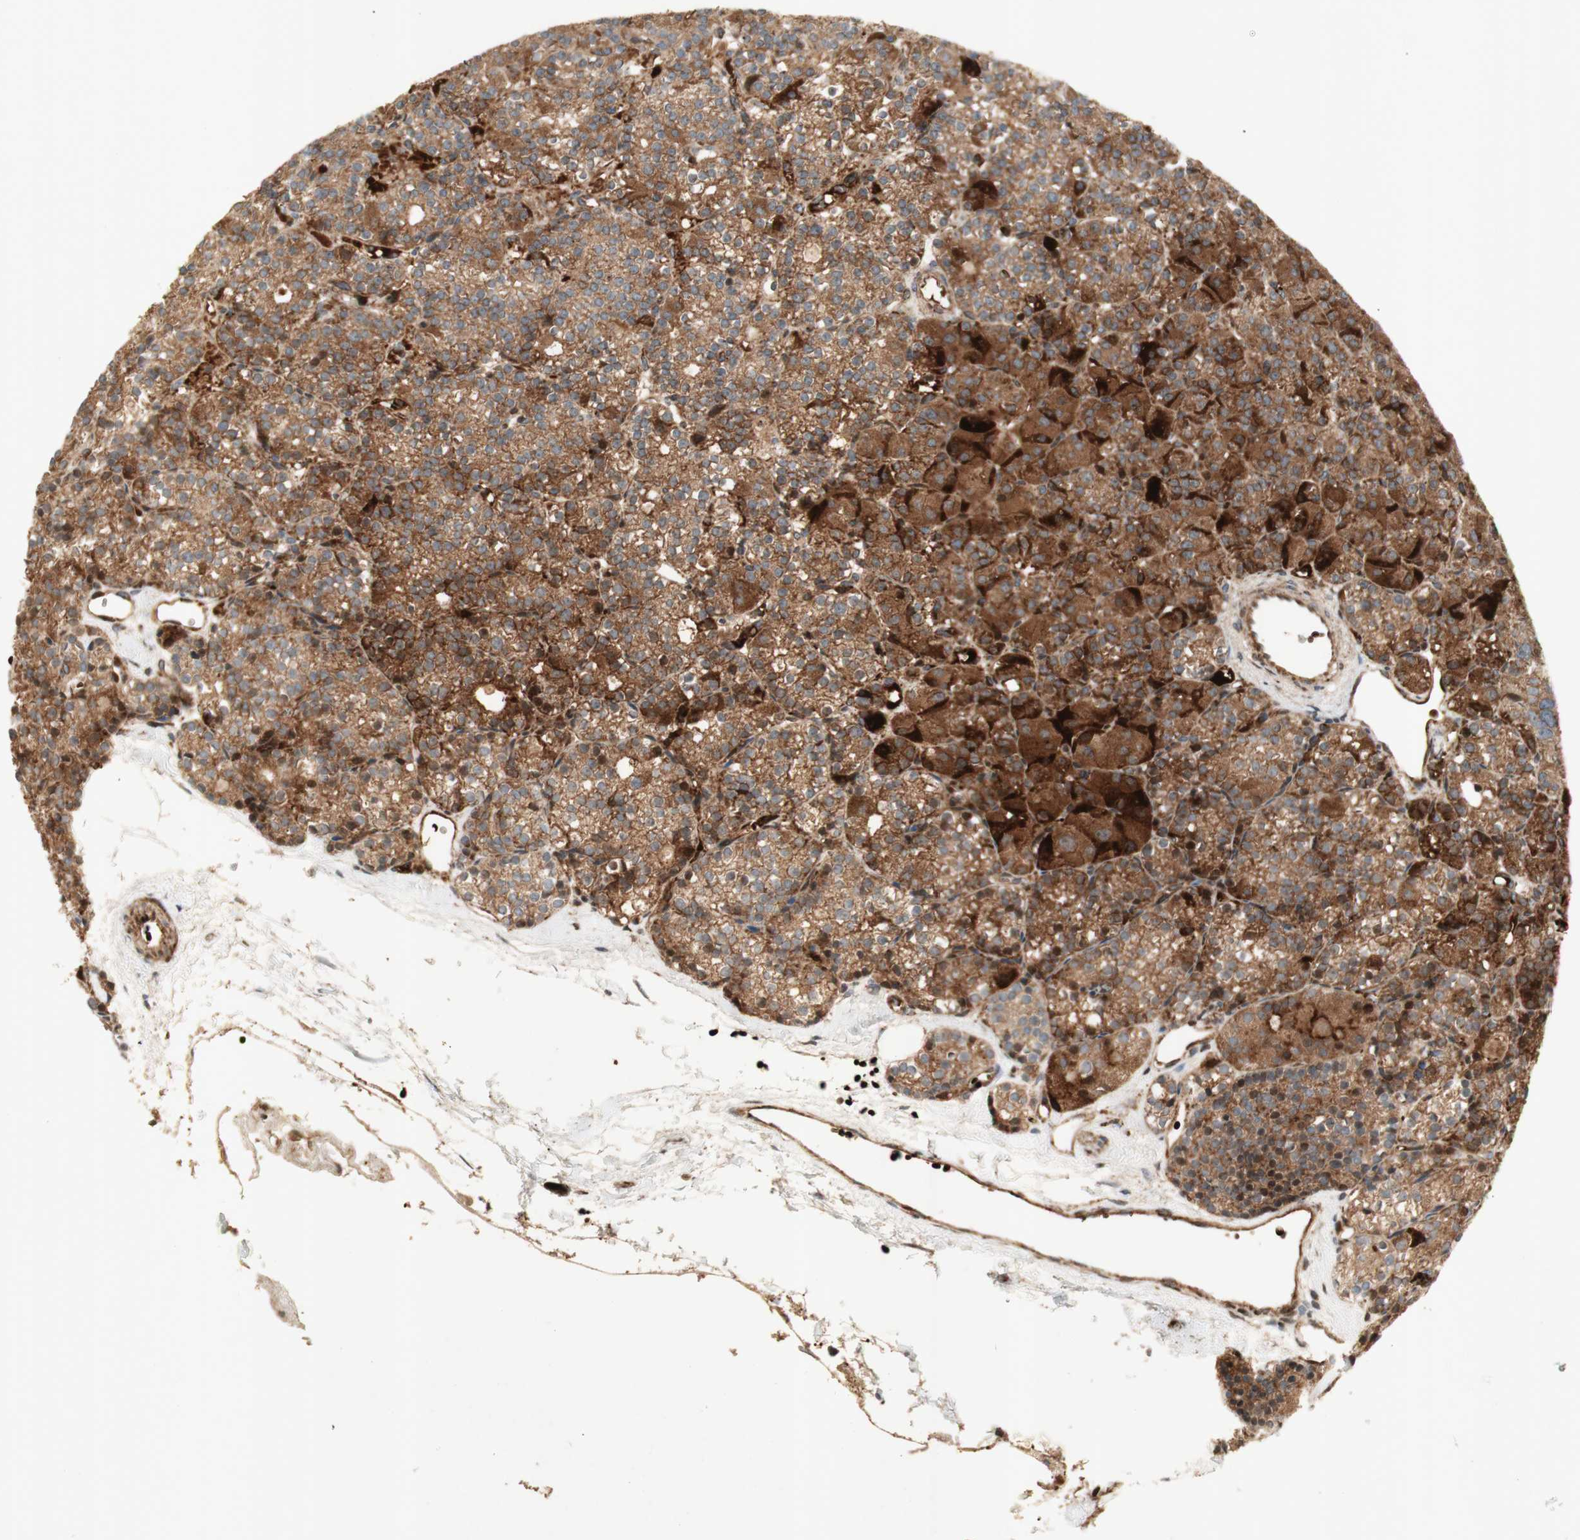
{"staining": {"intensity": "moderate", "quantity": "25%-75%", "location": "cytoplasmic/membranous"}, "tissue": "parathyroid gland", "cell_type": "Glandular cells", "image_type": "normal", "snomed": [{"axis": "morphology", "description": "Normal tissue, NOS"}, {"axis": "topography", "description": "Parathyroid gland"}], "caption": "Immunohistochemical staining of unremarkable human parathyroid gland exhibits 25%-75% levels of moderate cytoplasmic/membranous protein expression in approximately 25%-75% of glandular cells.", "gene": "GAN", "patient": {"sex": "female", "age": 64}}